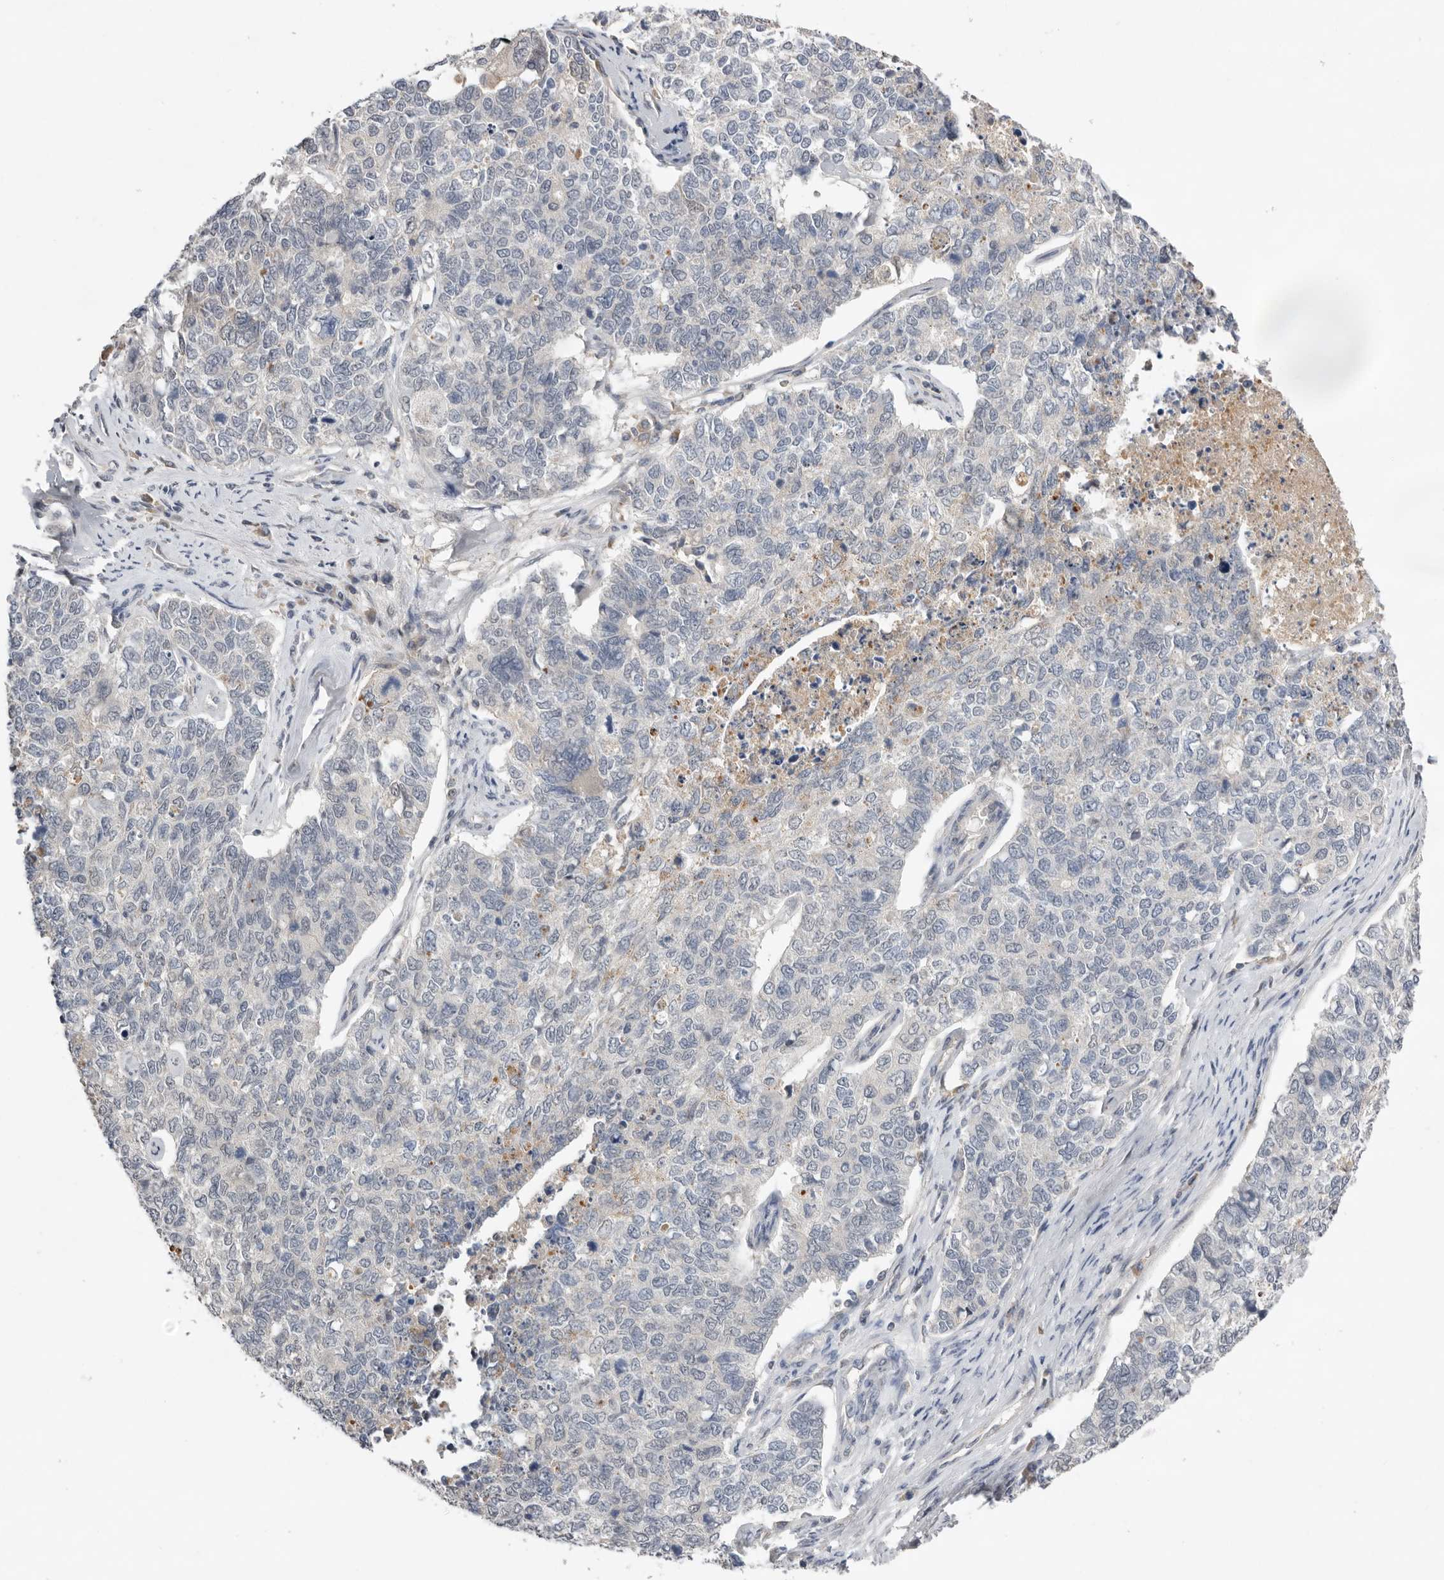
{"staining": {"intensity": "negative", "quantity": "none", "location": "none"}, "tissue": "cervical cancer", "cell_type": "Tumor cells", "image_type": "cancer", "snomed": [{"axis": "morphology", "description": "Squamous cell carcinoma, NOS"}, {"axis": "topography", "description": "Cervix"}], "caption": "This is an immunohistochemistry photomicrograph of human squamous cell carcinoma (cervical). There is no positivity in tumor cells.", "gene": "BRCA2", "patient": {"sex": "female", "age": 63}}